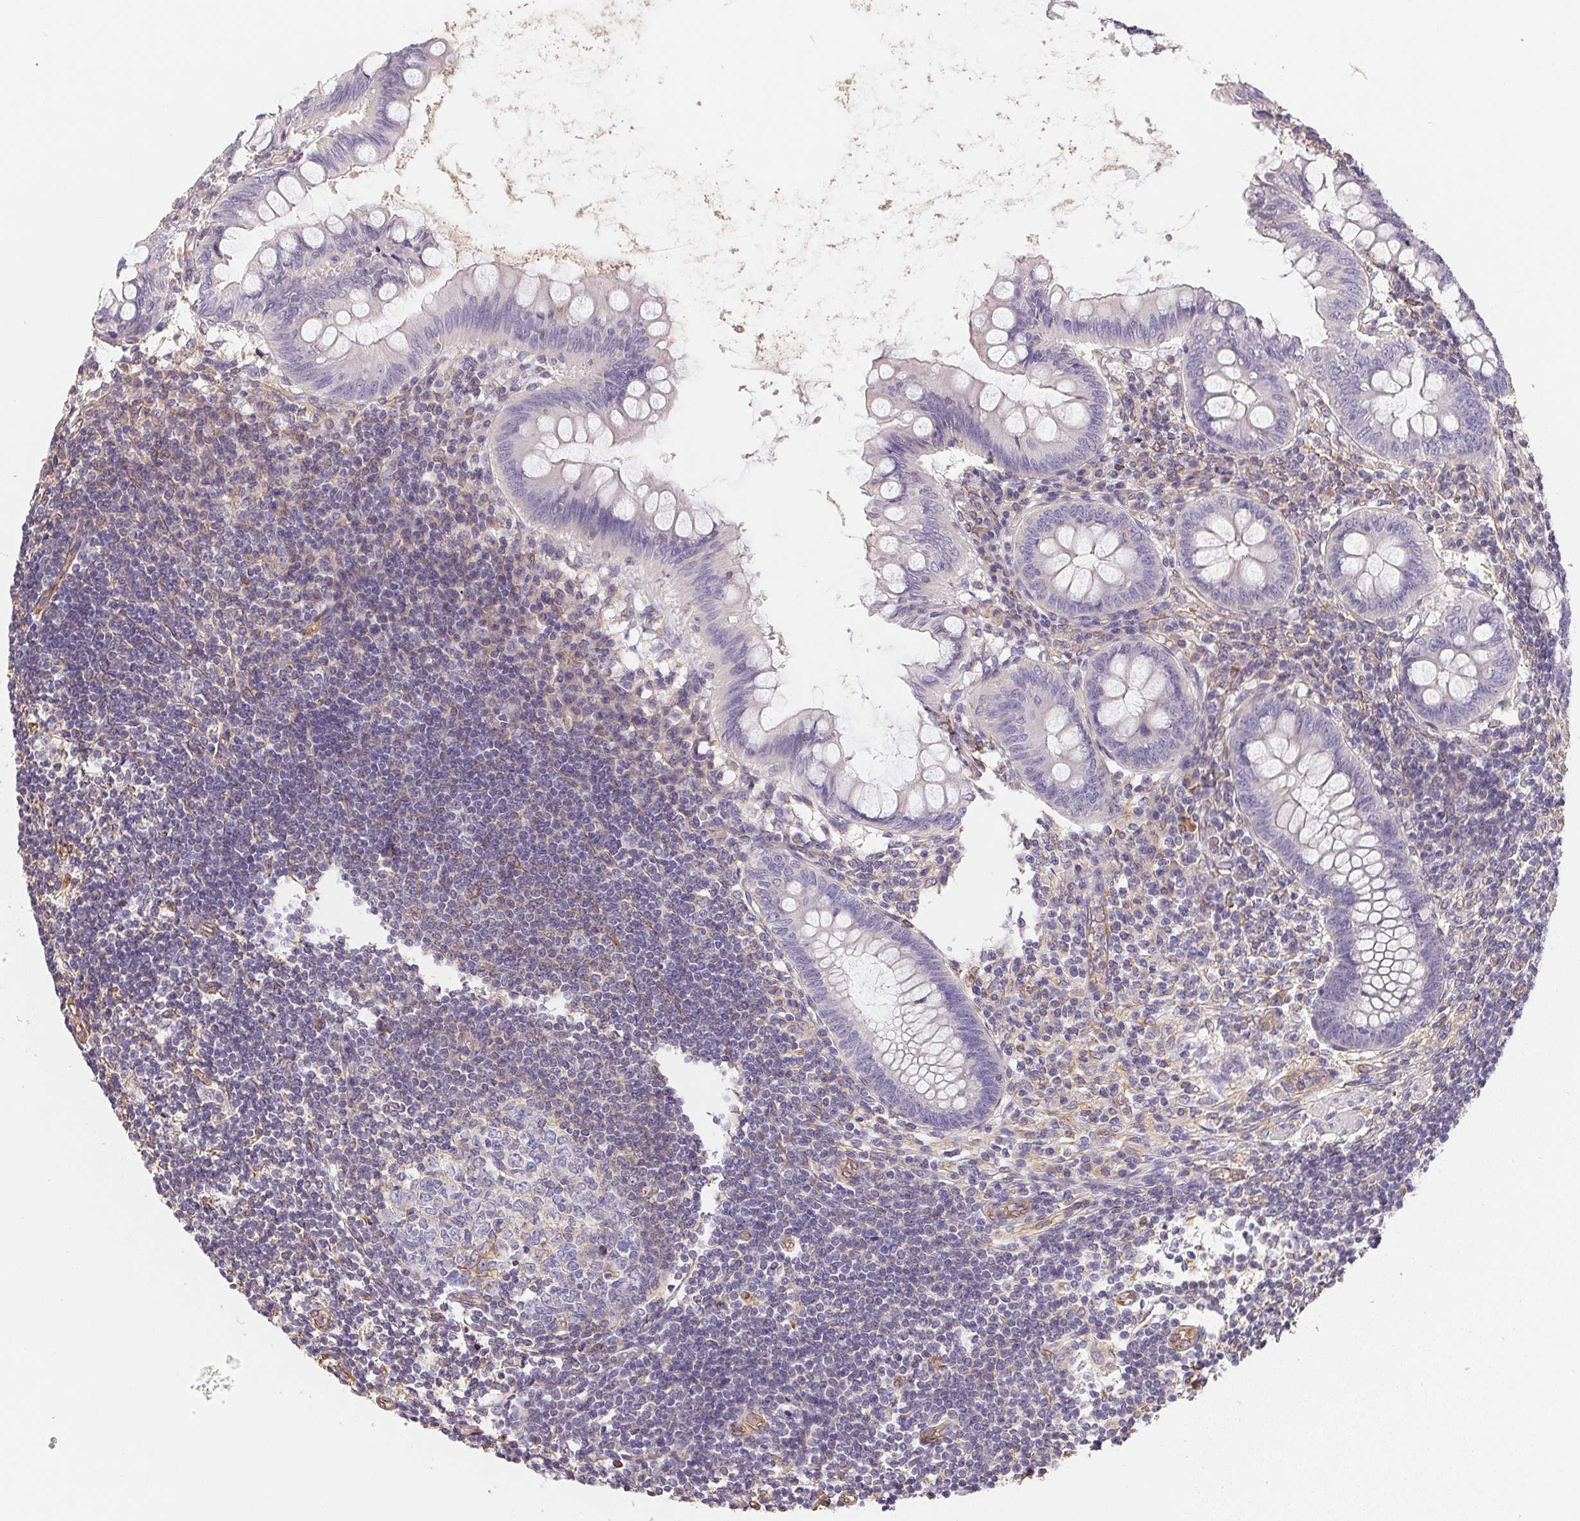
{"staining": {"intensity": "negative", "quantity": "none", "location": "none"}, "tissue": "appendix", "cell_type": "Glandular cells", "image_type": "normal", "snomed": [{"axis": "morphology", "description": "Normal tissue, NOS"}, {"axis": "topography", "description": "Appendix"}], "caption": "Appendix stained for a protein using immunohistochemistry (IHC) displays no expression glandular cells.", "gene": "TBKBP1", "patient": {"sex": "female", "age": 57}}